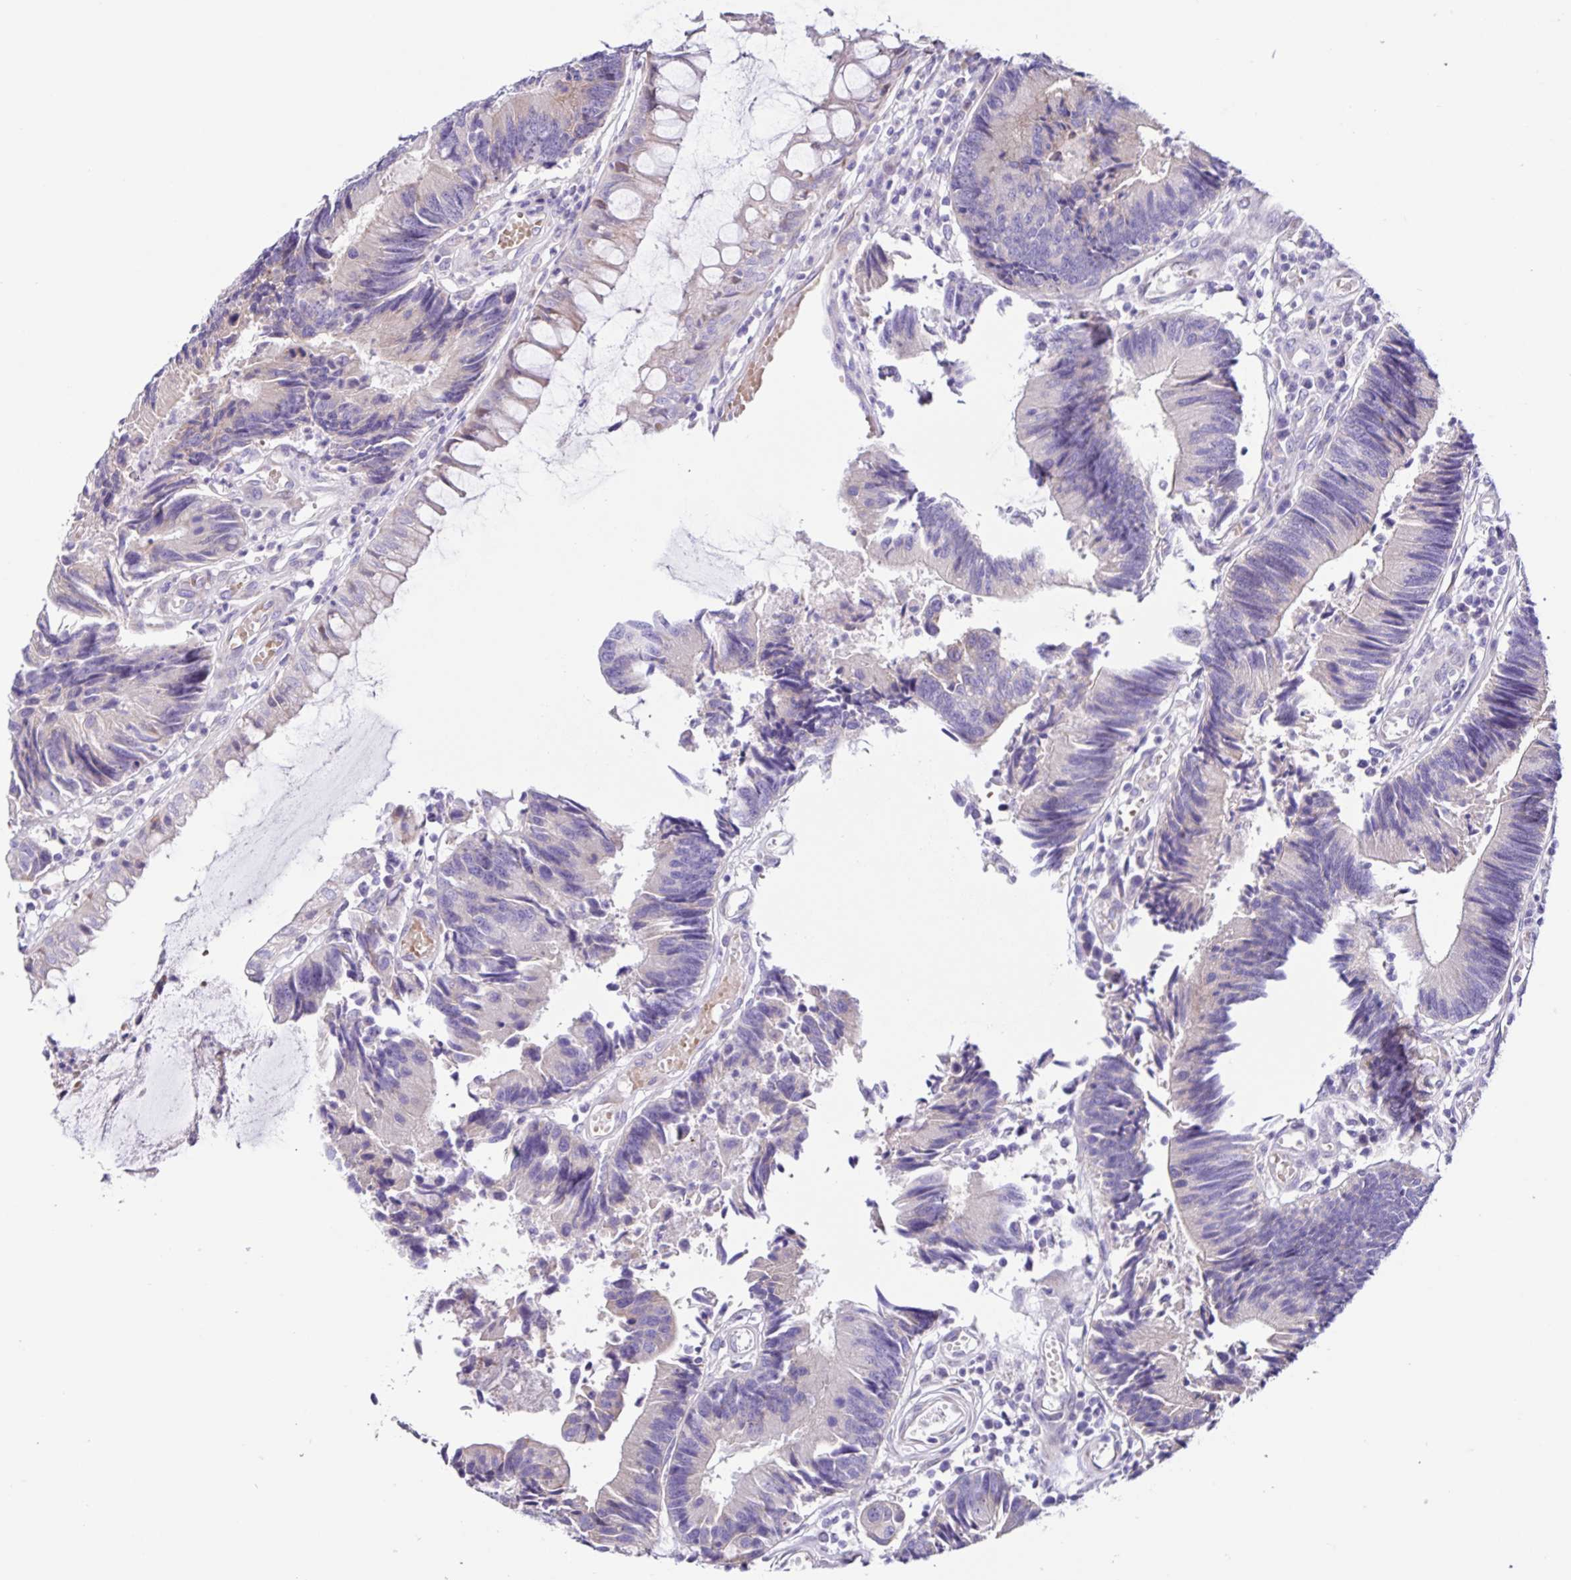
{"staining": {"intensity": "negative", "quantity": "none", "location": "none"}, "tissue": "colorectal cancer", "cell_type": "Tumor cells", "image_type": "cancer", "snomed": [{"axis": "morphology", "description": "Adenocarcinoma, NOS"}, {"axis": "topography", "description": "Colon"}], "caption": "Micrograph shows no protein staining in tumor cells of adenocarcinoma (colorectal) tissue.", "gene": "RNFT2", "patient": {"sex": "female", "age": 67}}